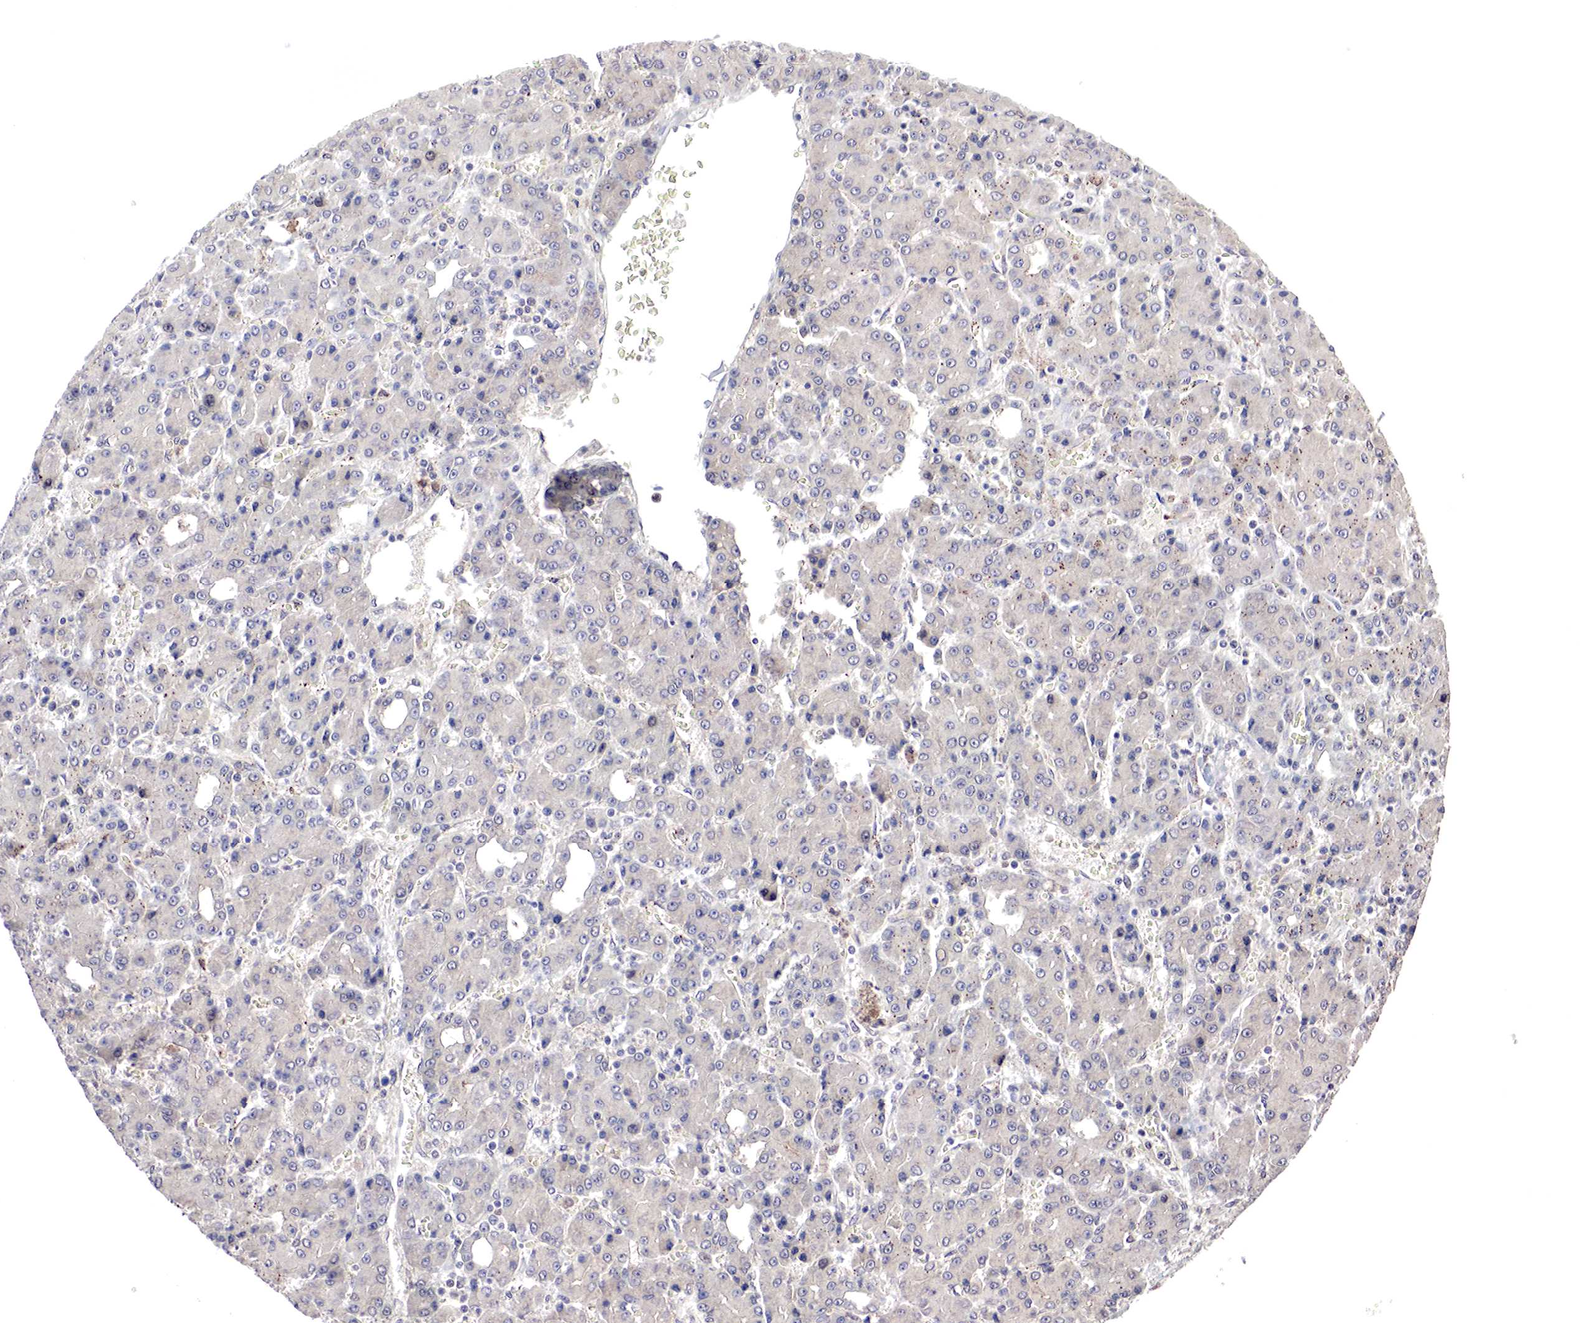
{"staining": {"intensity": "negative", "quantity": "none", "location": "none"}, "tissue": "liver cancer", "cell_type": "Tumor cells", "image_type": "cancer", "snomed": [{"axis": "morphology", "description": "Carcinoma, Hepatocellular, NOS"}, {"axis": "topography", "description": "Liver"}], "caption": "This is a micrograph of IHC staining of liver hepatocellular carcinoma, which shows no staining in tumor cells.", "gene": "DACH2", "patient": {"sex": "male", "age": 69}}